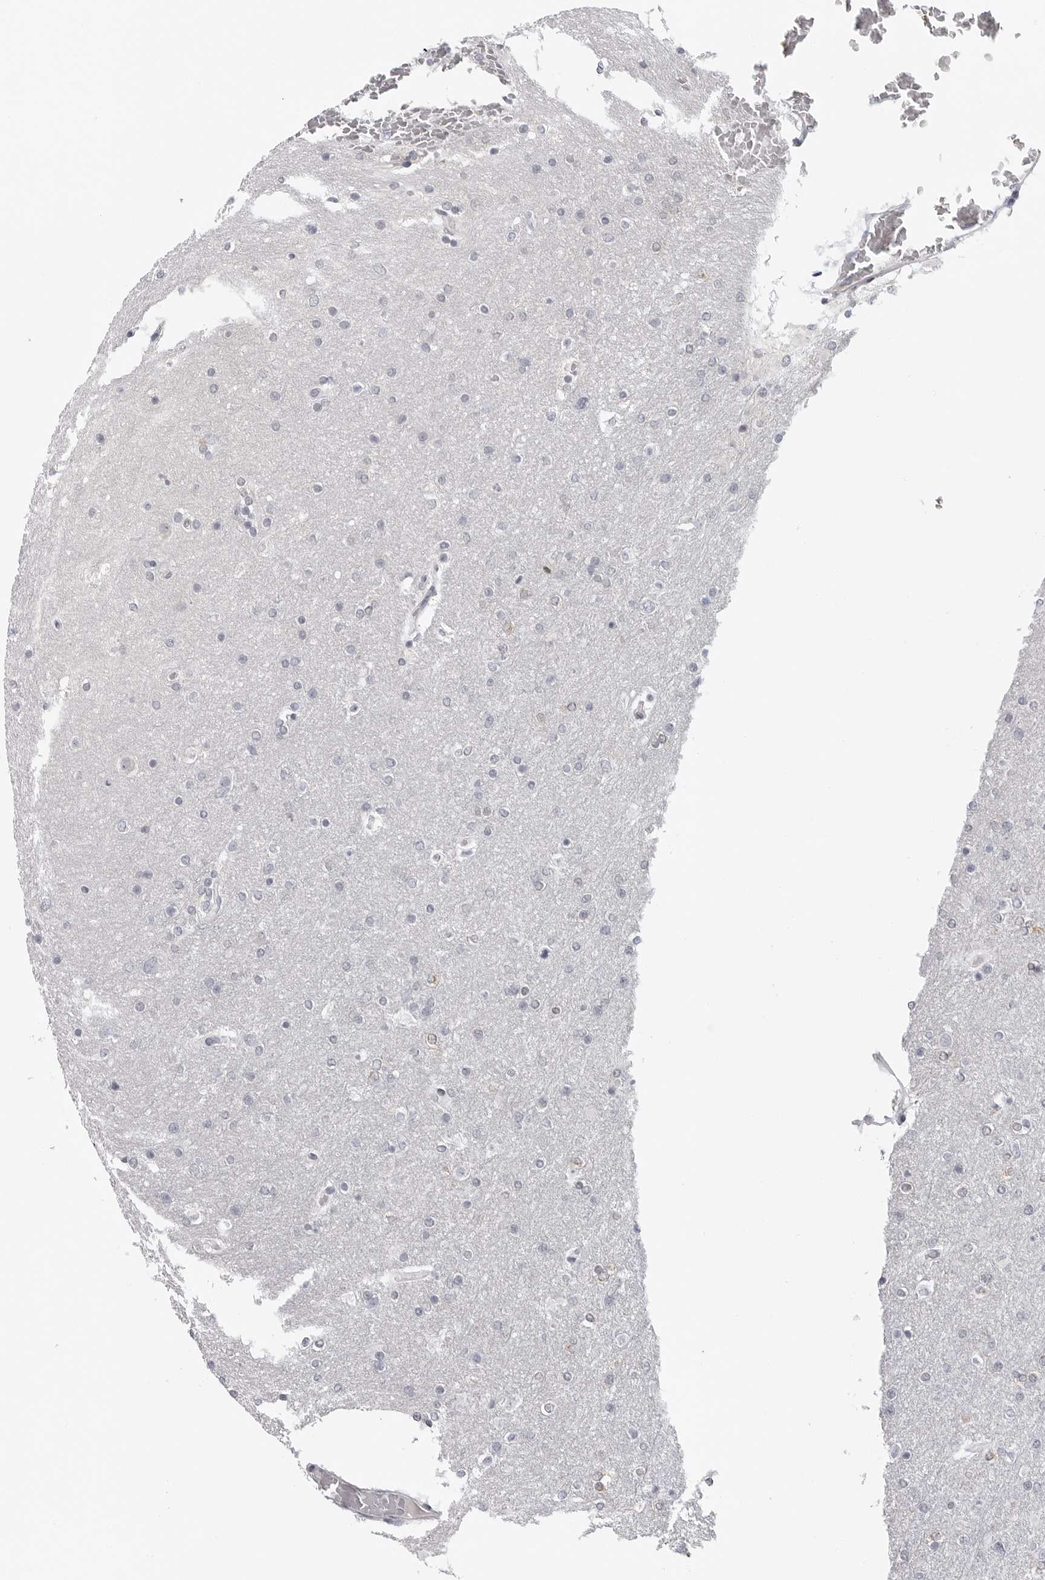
{"staining": {"intensity": "negative", "quantity": "none", "location": "none"}, "tissue": "glioma", "cell_type": "Tumor cells", "image_type": "cancer", "snomed": [{"axis": "morphology", "description": "Glioma, malignant, High grade"}, {"axis": "topography", "description": "Cerebral cortex"}], "caption": "A high-resolution micrograph shows immunohistochemistry (IHC) staining of glioma, which reveals no significant positivity in tumor cells.", "gene": "MAP7D1", "patient": {"sex": "female", "age": 36}}